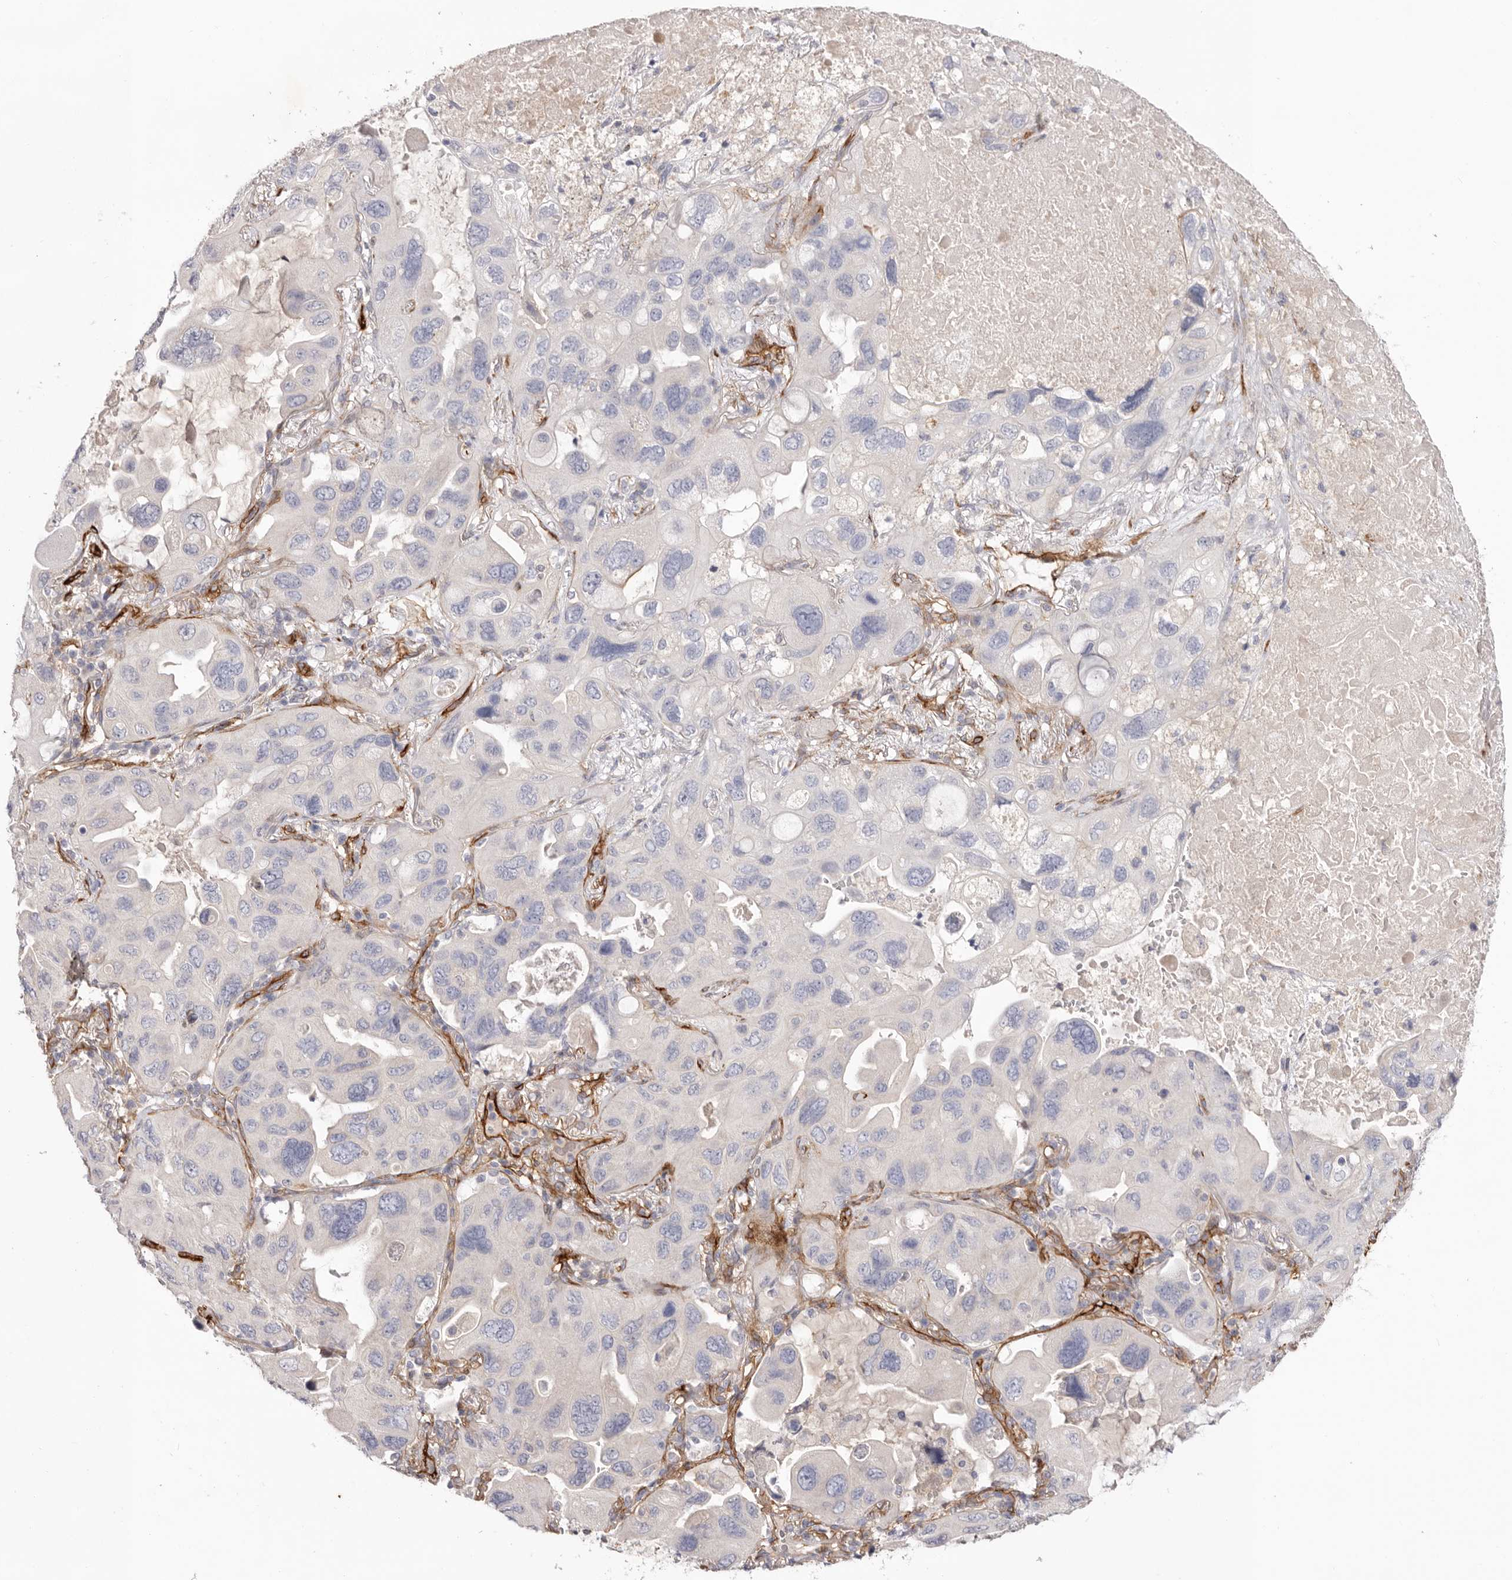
{"staining": {"intensity": "negative", "quantity": "none", "location": "none"}, "tissue": "lung cancer", "cell_type": "Tumor cells", "image_type": "cancer", "snomed": [{"axis": "morphology", "description": "Squamous cell carcinoma, NOS"}, {"axis": "topography", "description": "Lung"}], "caption": "Lung cancer (squamous cell carcinoma) was stained to show a protein in brown. There is no significant positivity in tumor cells. Nuclei are stained in blue.", "gene": "LRRC66", "patient": {"sex": "female", "age": 73}}